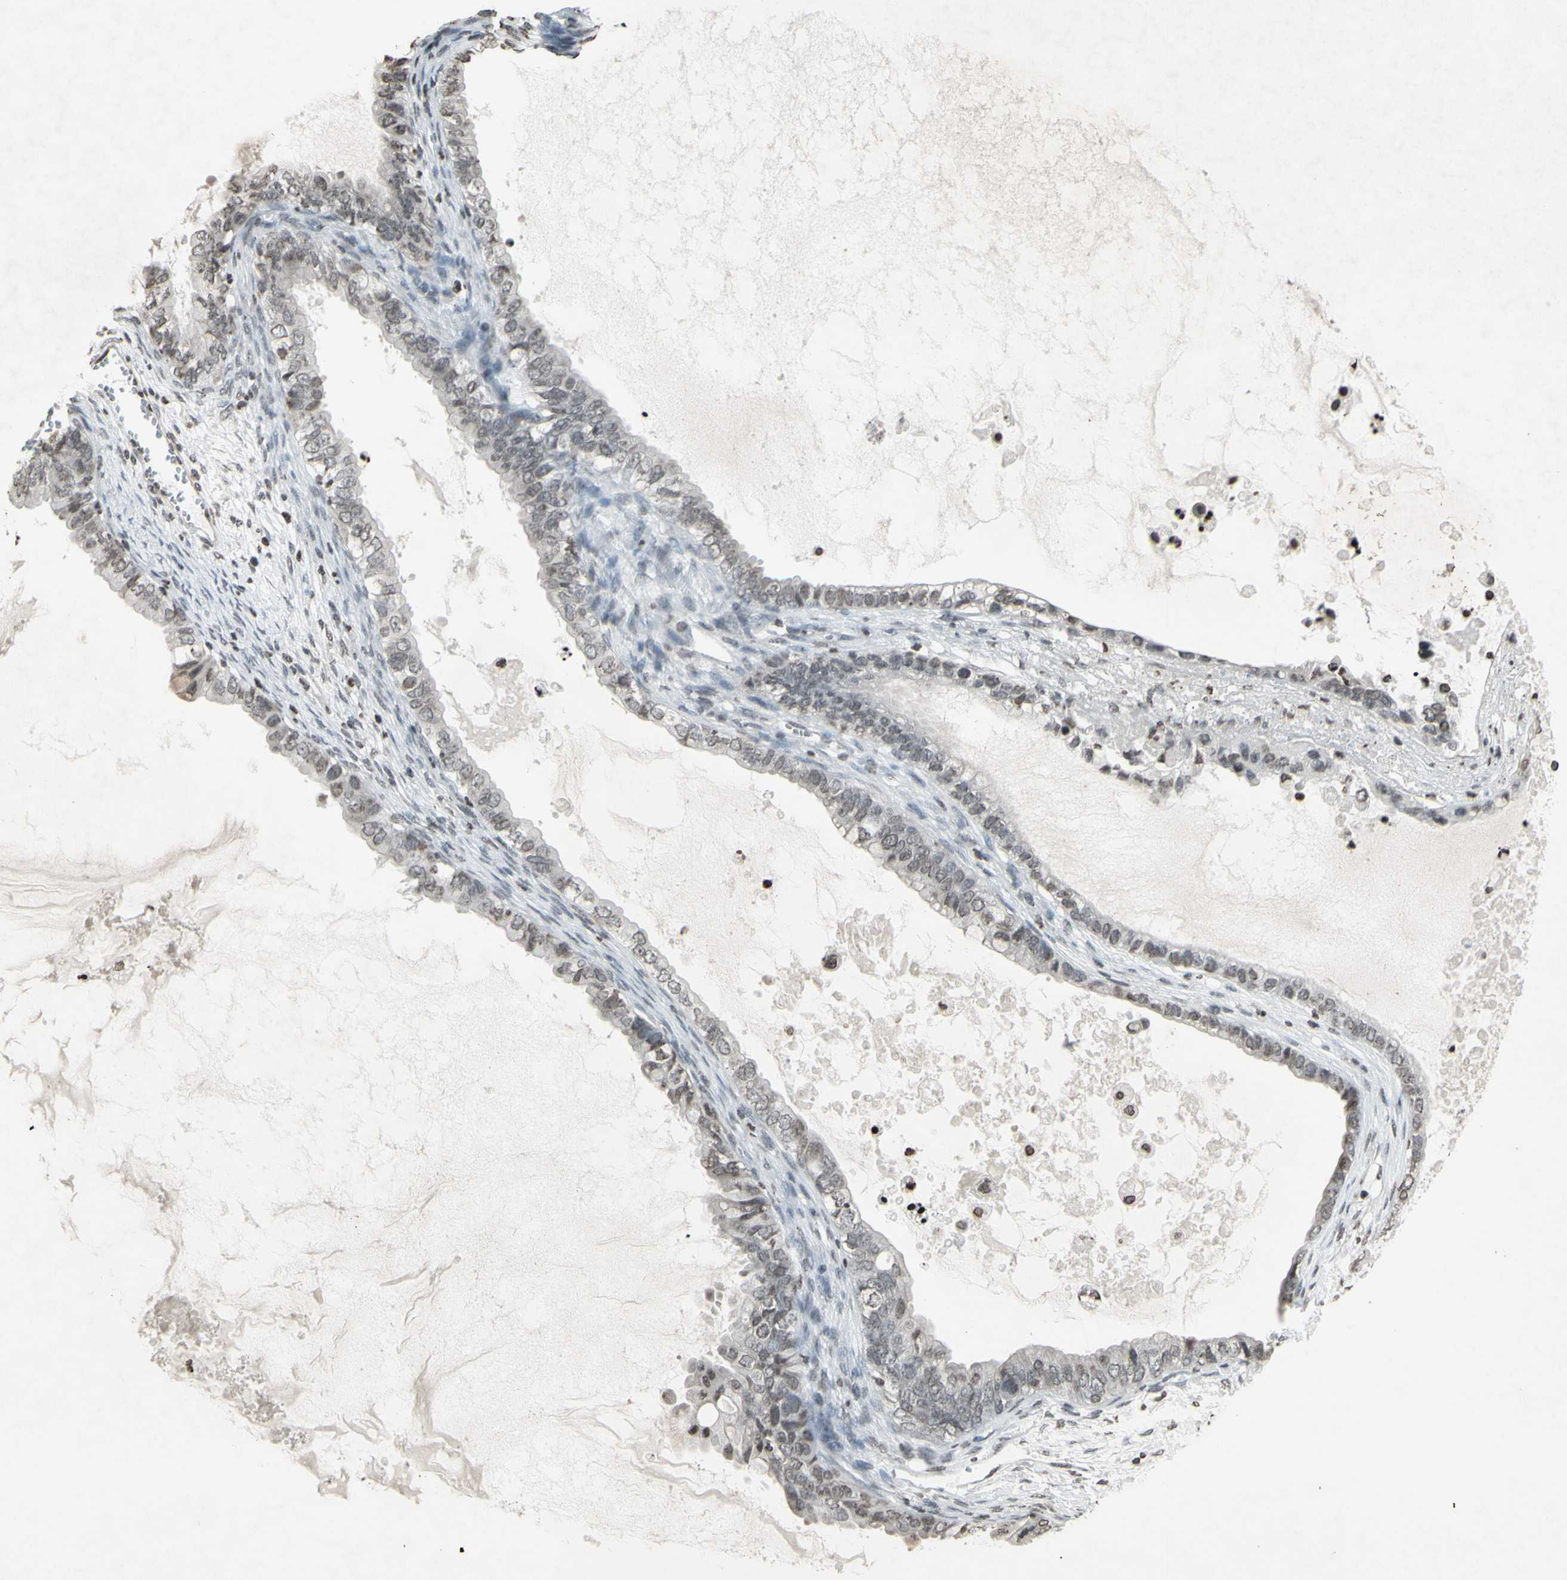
{"staining": {"intensity": "weak", "quantity": "25%-75%", "location": "cytoplasmic/membranous,nuclear"}, "tissue": "ovarian cancer", "cell_type": "Tumor cells", "image_type": "cancer", "snomed": [{"axis": "morphology", "description": "Cystadenocarcinoma, mucinous, NOS"}, {"axis": "topography", "description": "Ovary"}], "caption": "Mucinous cystadenocarcinoma (ovarian) stained with a brown dye reveals weak cytoplasmic/membranous and nuclear positive positivity in approximately 25%-75% of tumor cells.", "gene": "CD79B", "patient": {"sex": "female", "age": 80}}